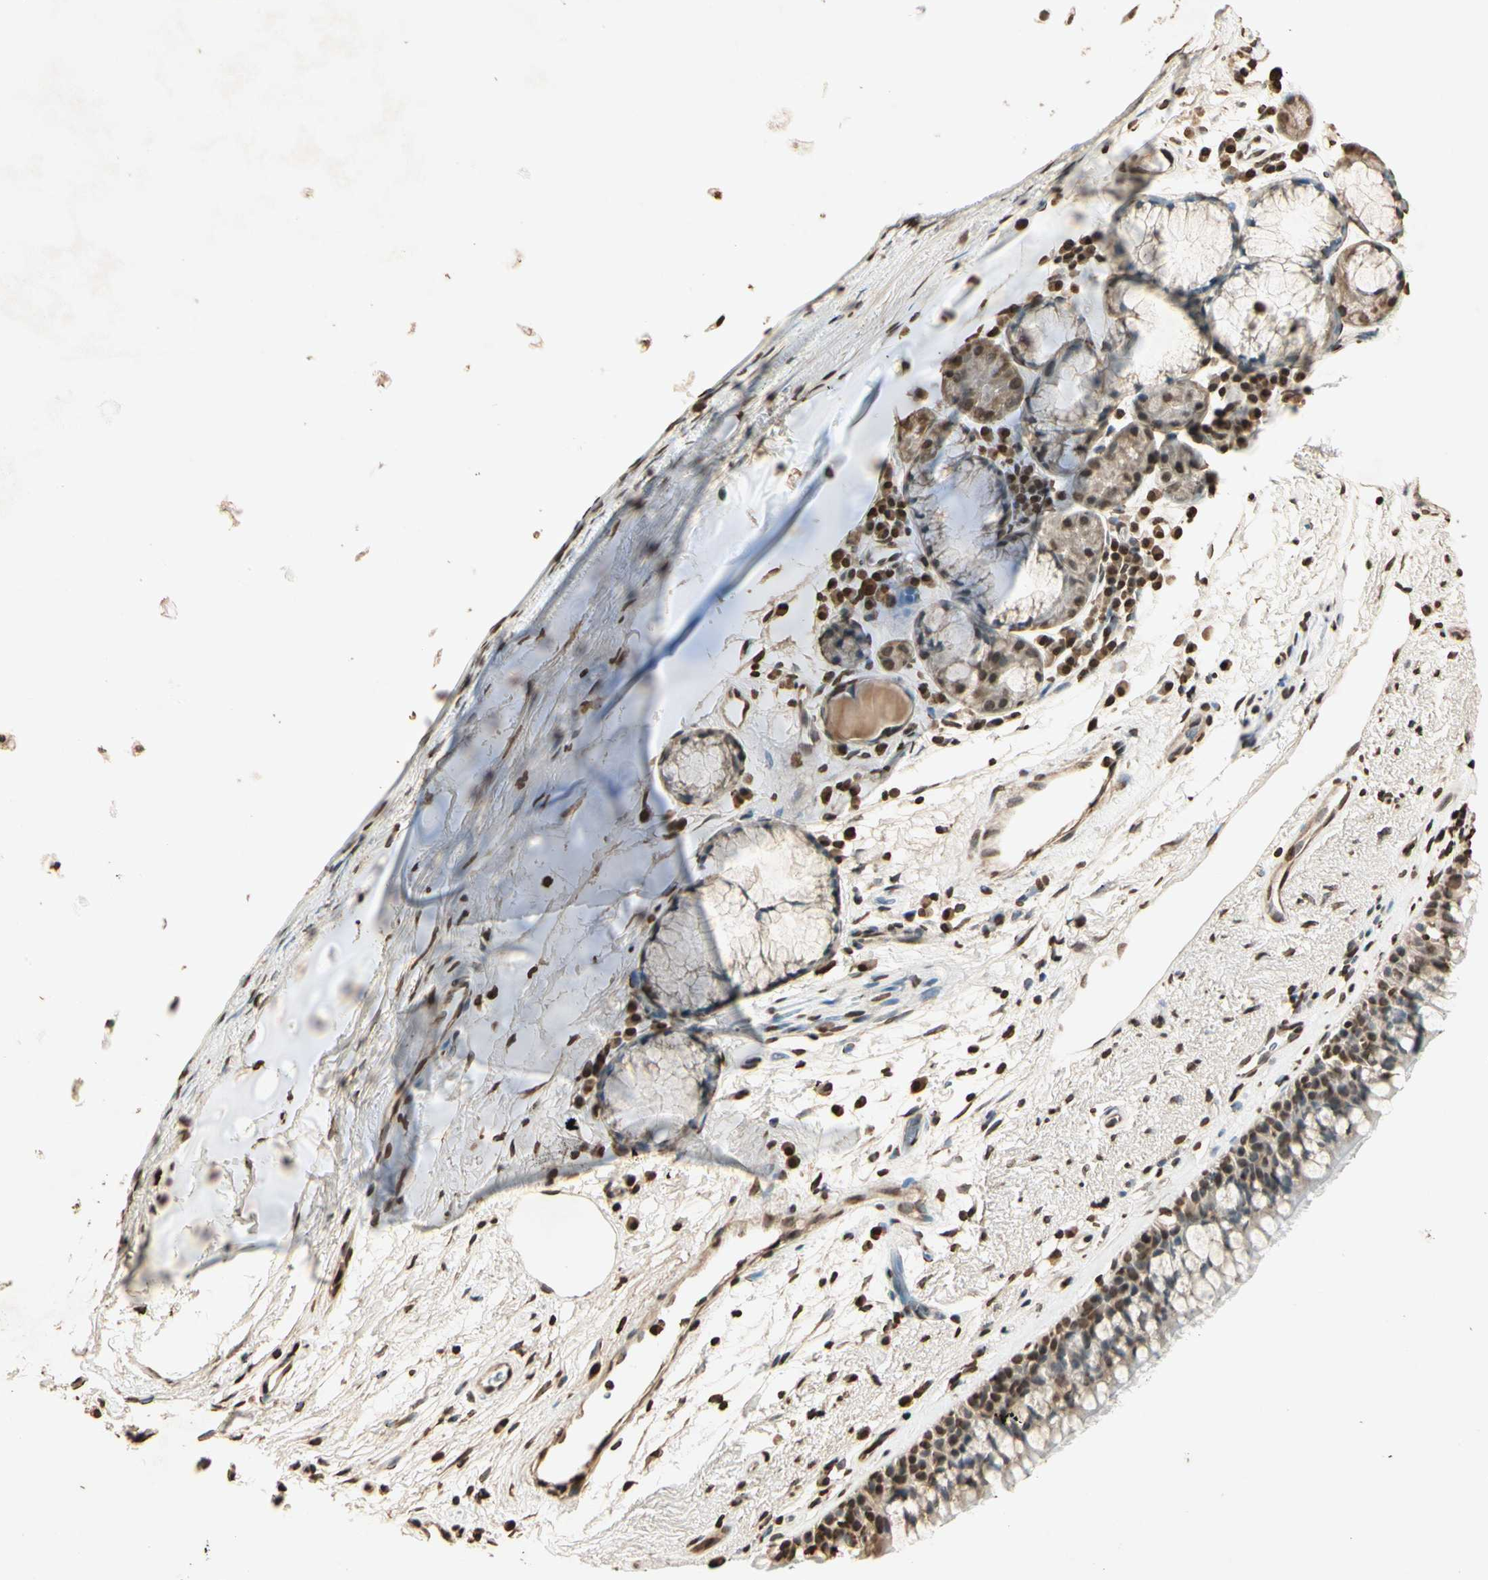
{"staining": {"intensity": "moderate", "quantity": "25%-75%", "location": "nuclear"}, "tissue": "bronchus", "cell_type": "Respiratory epithelial cells", "image_type": "normal", "snomed": [{"axis": "morphology", "description": "Normal tissue, NOS"}, {"axis": "topography", "description": "Bronchus"}], "caption": "Bronchus was stained to show a protein in brown. There is medium levels of moderate nuclear positivity in approximately 25%-75% of respiratory epithelial cells. (IHC, brightfield microscopy, high magnification).", "gene": "TOP1", "patient": {"sex": "female", "age": 54}}